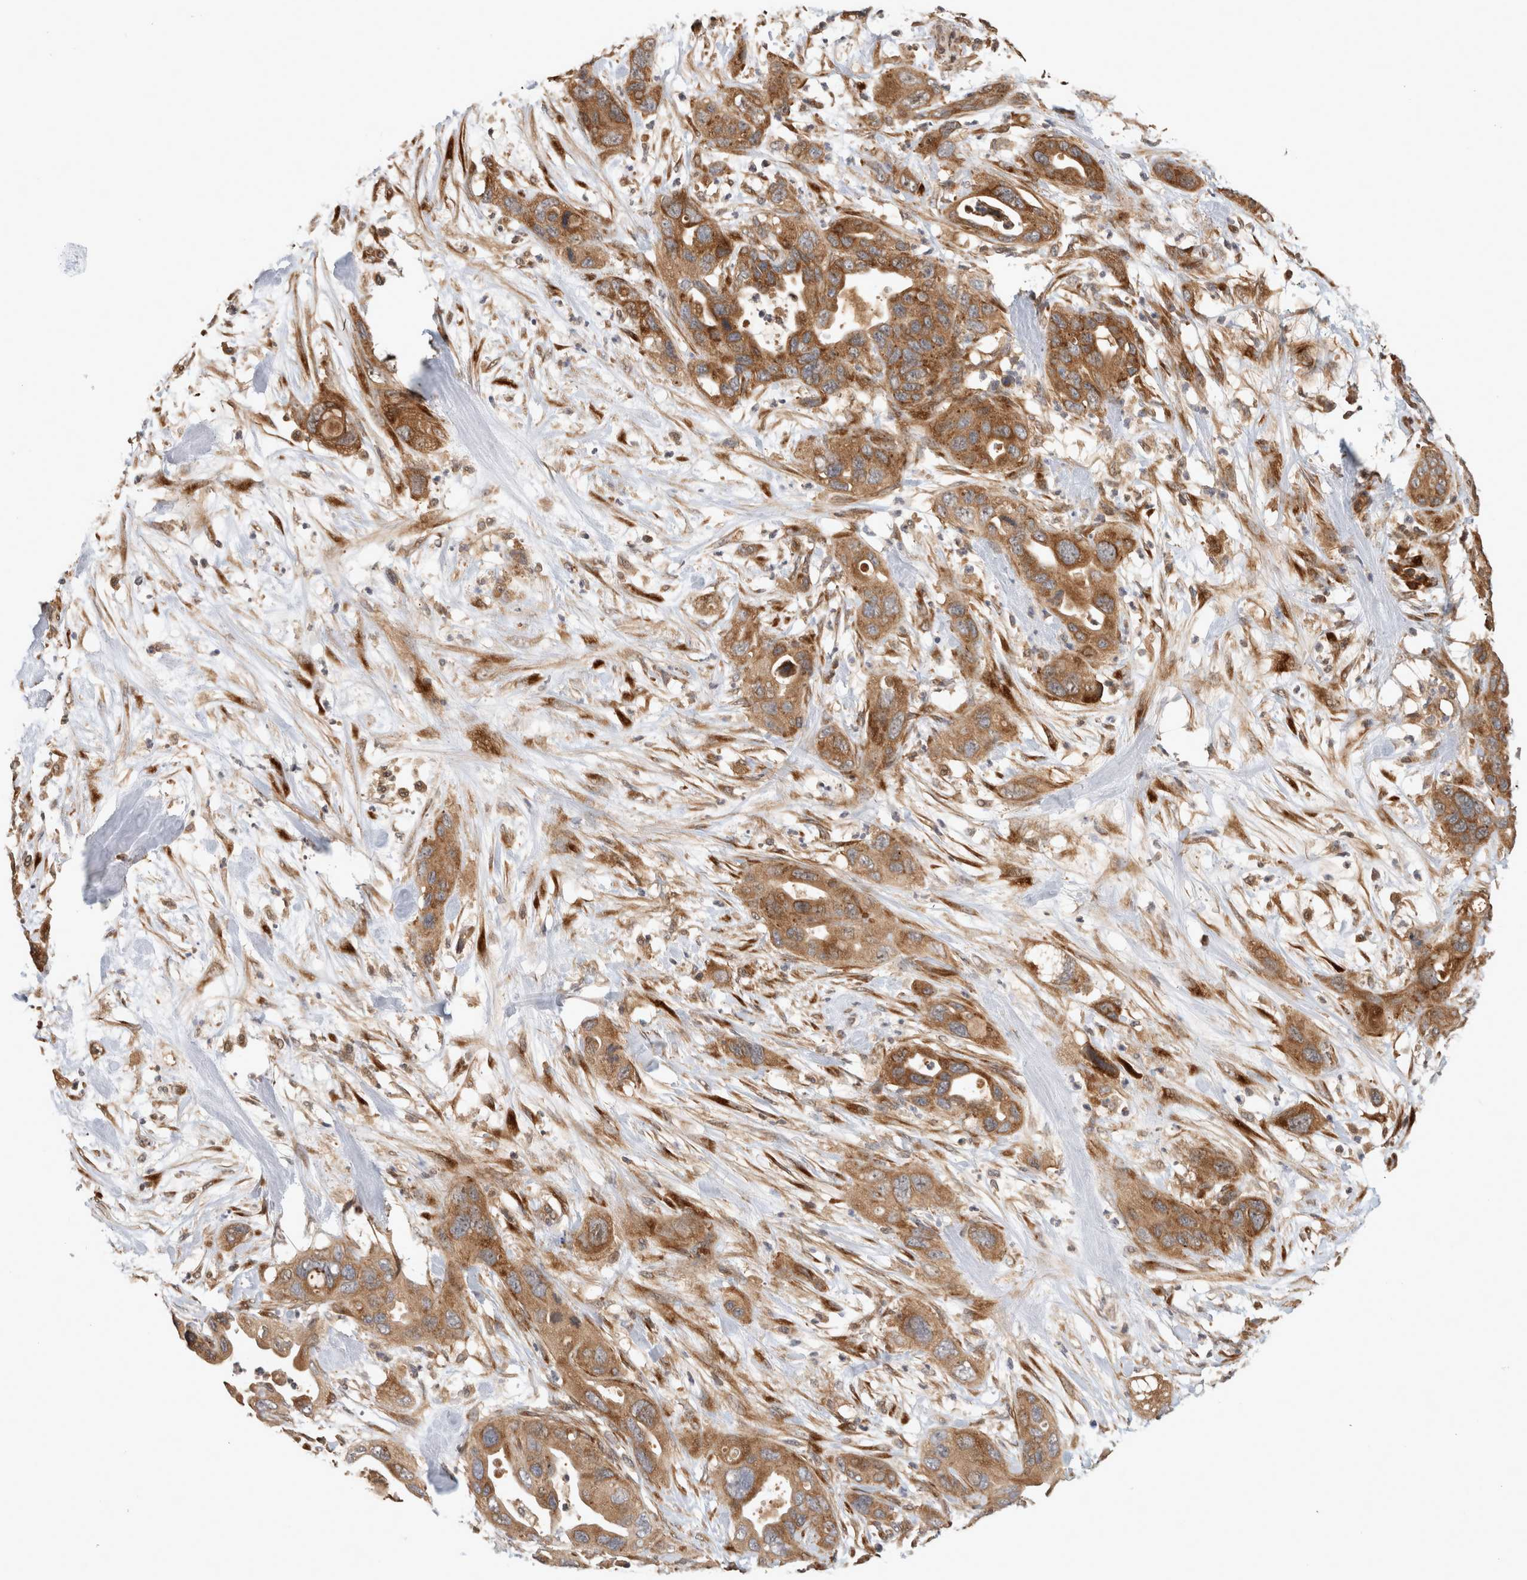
{"staining": {"intensity": "moderate", "quantity": ">75%", "location": "cytoplasmic/membranous"}, "tissue": "pancreatic cancer", "cell_type": "Tumor cells", "image_type": "cancer", "snomed": [{"axis": "morphology", "description": "Adenocarcinoma, NOS"}, {"axis": "topography", "description": "Pancreas"}], "caption": "Human adenocarcinoma (pancreatic) stained for a protein (brown) shows moderate cytoplasmic/membranous positive staining in about >75% of tumor cells.", "gene": "PCDHB15", "patient": {"sex": "female", "age": 71}}